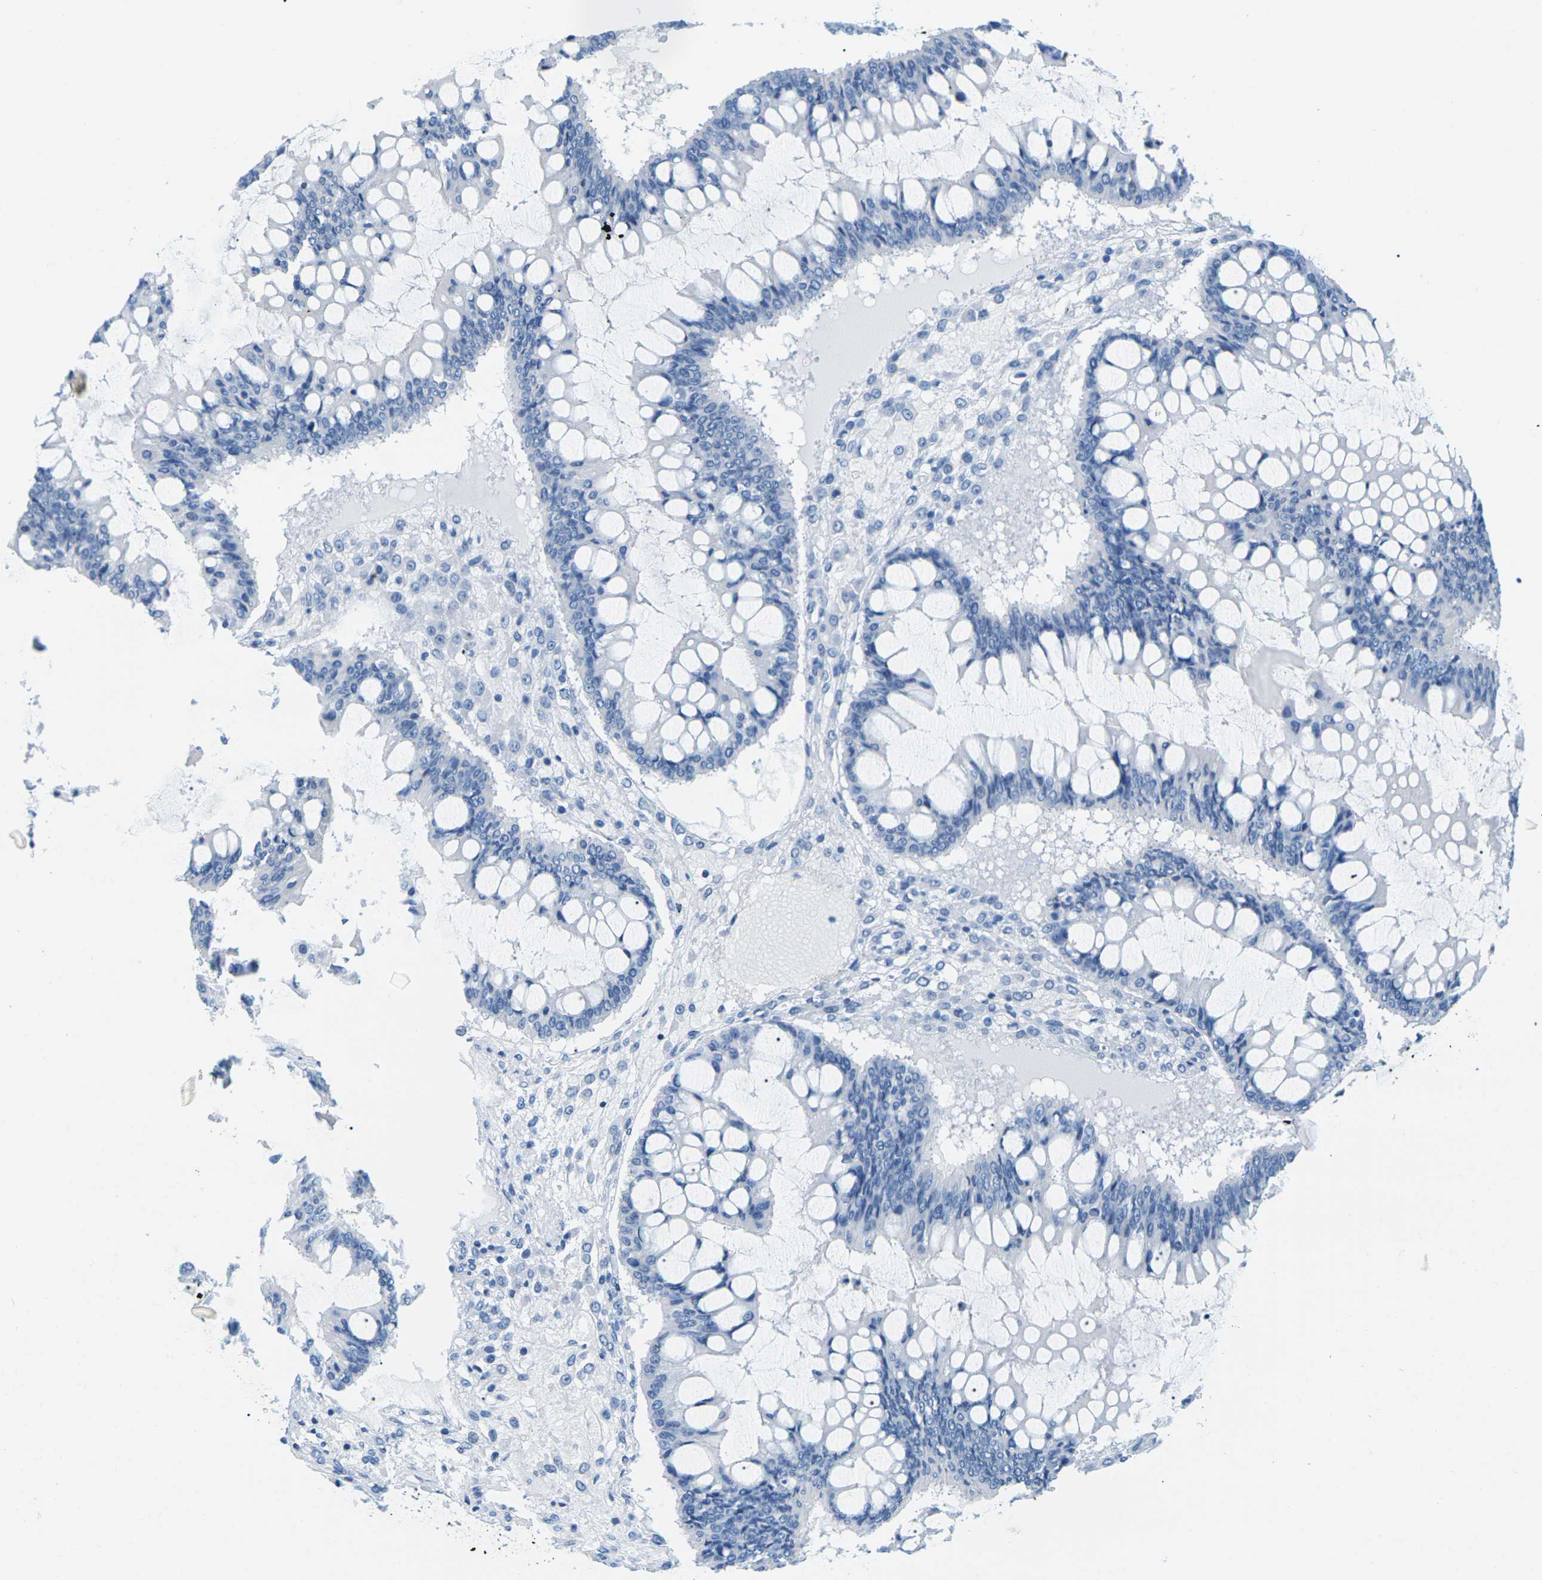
{"staining": {"intensity": "negative", "quantity": "none", "location": "none"}, "tissue": "ovarian cancer", "cell_type": "Tumor cells", "image_type": "cancer", "snomed": [{"axis": "morphology", "description": "Cystadenocarcinoma, mucinous, NOS"}, {"axis": "topography", "description": "Ovary"}], "caption": "The photomicrograph exhibits no significant staining in tumor cells of mucinous cystadenocarcinoma (ovarian).", "gene": "SLC12A1", "patient": {"sex": "female", "age": 73}}